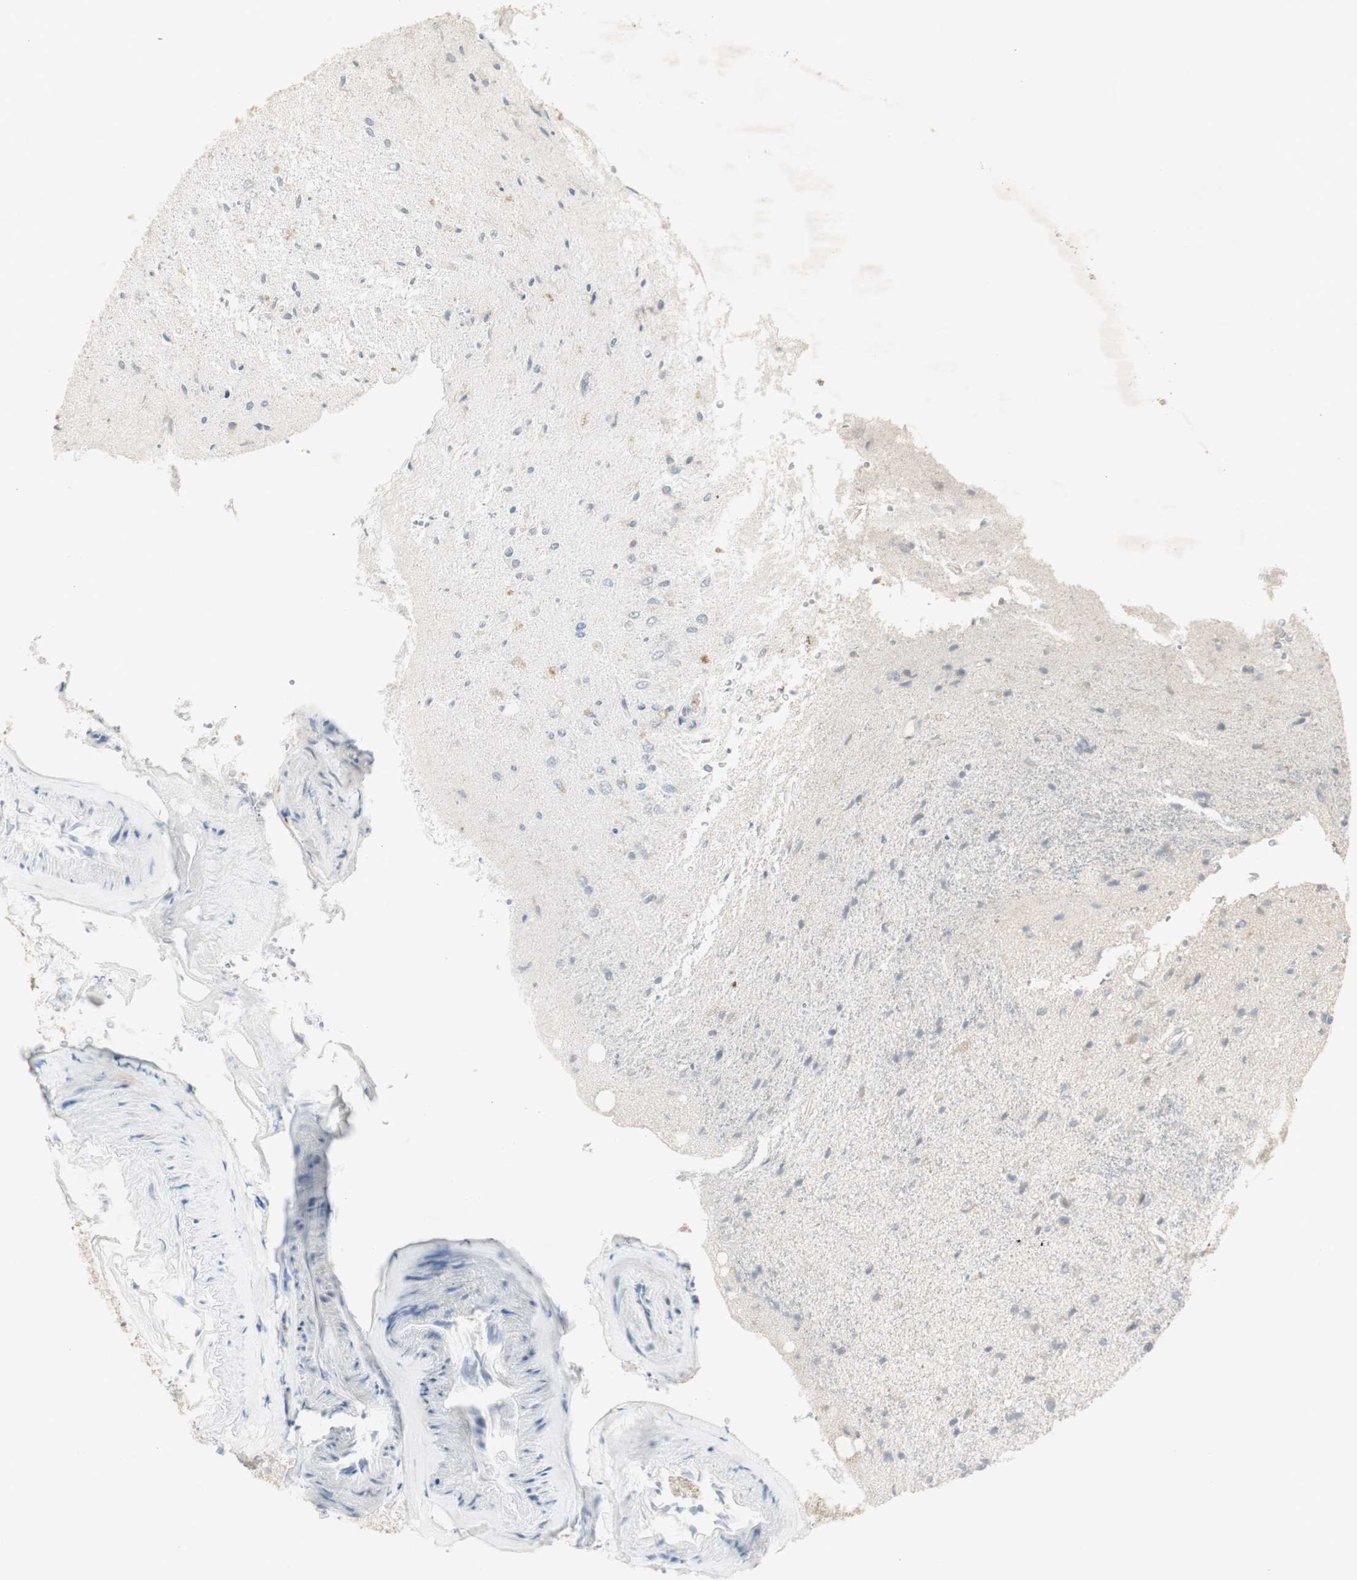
{"staining": {"intensity": "negative", "quantity": "none", "location": "none"}, "tissue": "glioma", "cell_type": "Tumor cells", "image_type": "cancer", "snomed": [{"axis": "morphology", "description": "Glioma, malignant, Low grade"}, {"axis": "topography", "description": "Brain"}], "caption": "This is a photomicrograph of immunohistochemistry staining of malignant low-grade glioma, which shows no staining in tumor cells. The staining was performed using DAB to visualize the protein expression in brown, while the nuclei were stained in blue with hematoxylin (Magnification: 20x).", "gene": "C1orf116", "patient": {"sex": "male", "age": 77}}